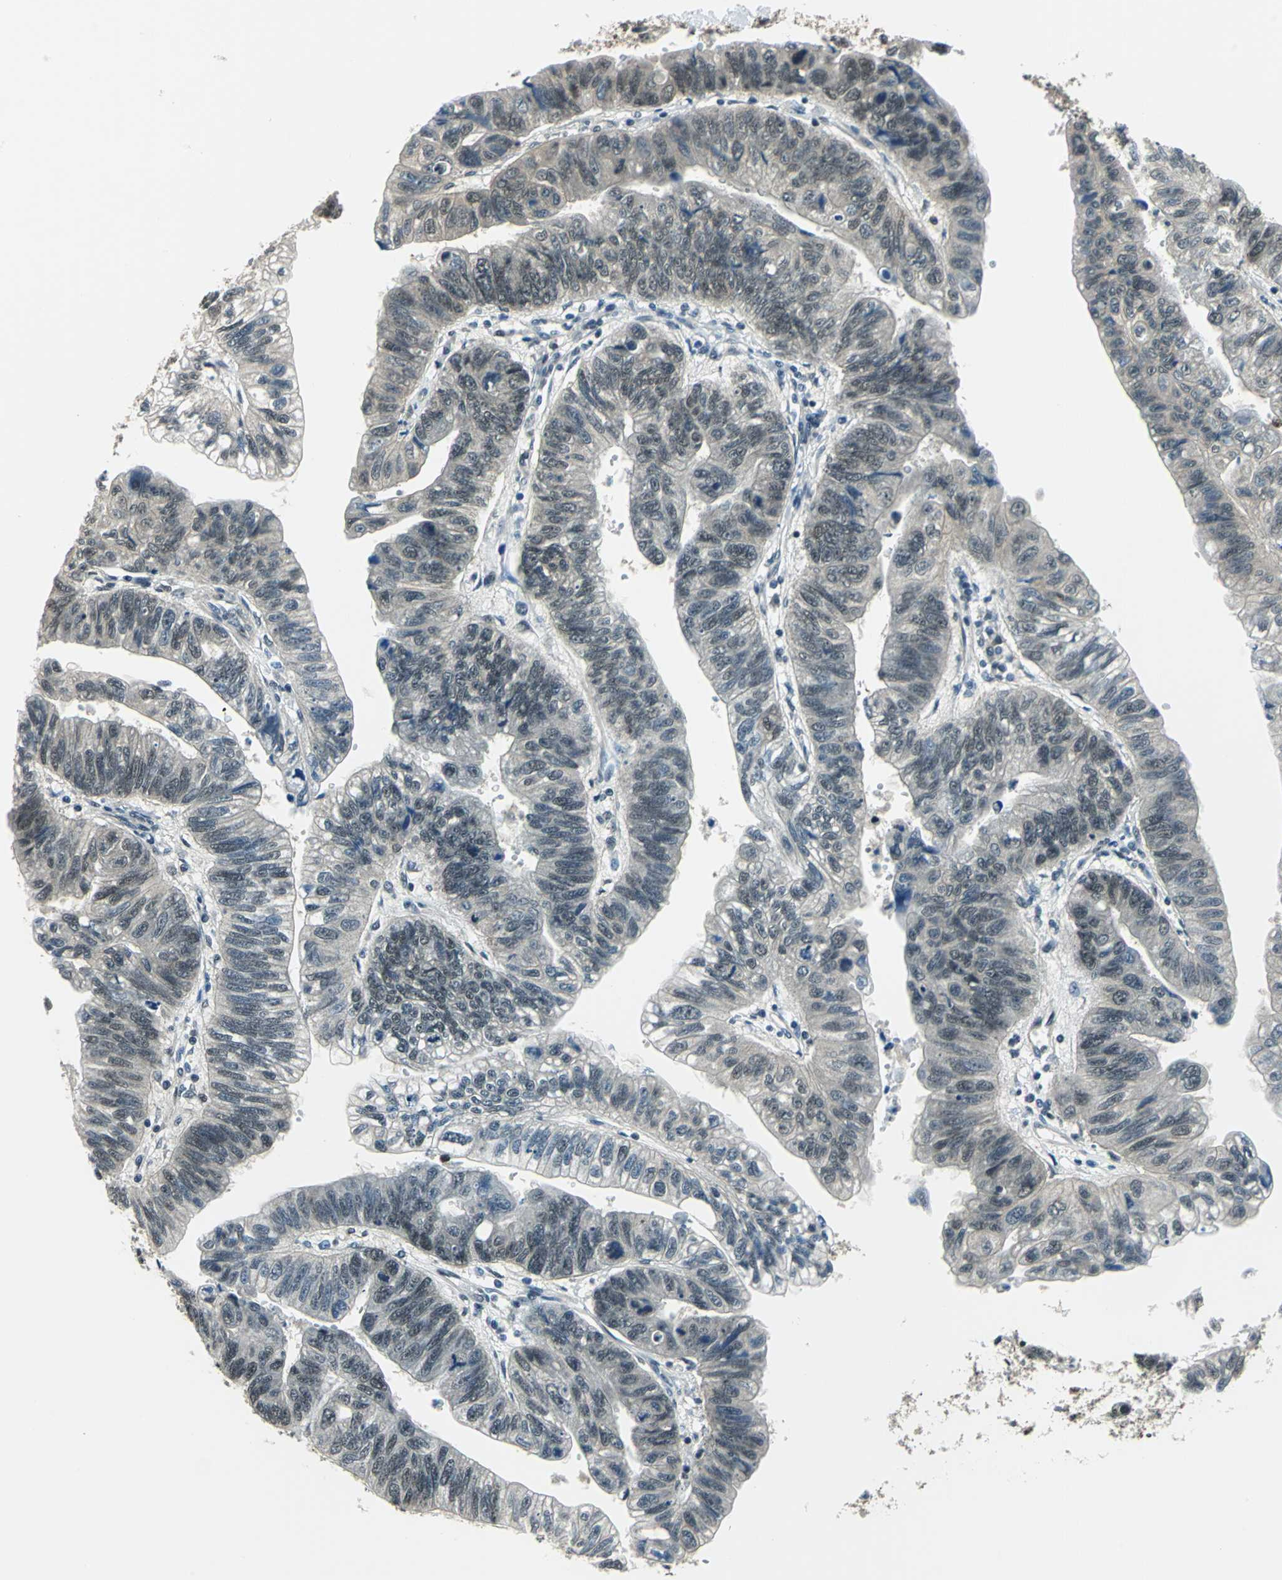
{"staining": {"intensity": "moderate", "quantity": "25%-75%", "location": "cytoplasmic/membranous,nuclear"}, "tissue": "stomach cancer", "cell_type": "Tumor cells", "image_type": "cancer", "snomed": [{"axis": "morphology", "description": "Adenocarcinoma, NOS"}, {"axis": "topography", "description": "Stomach"}], "caption": "This image exhibits immunohistochemistry staining of adenocarcinoma (stomach), with medium moderate cytoplasmic/membranous and nuclear expression in about 25%-75% of tumor cells.", "gene": "RBM14", "patient": {"sex": "male", "age": 59}}